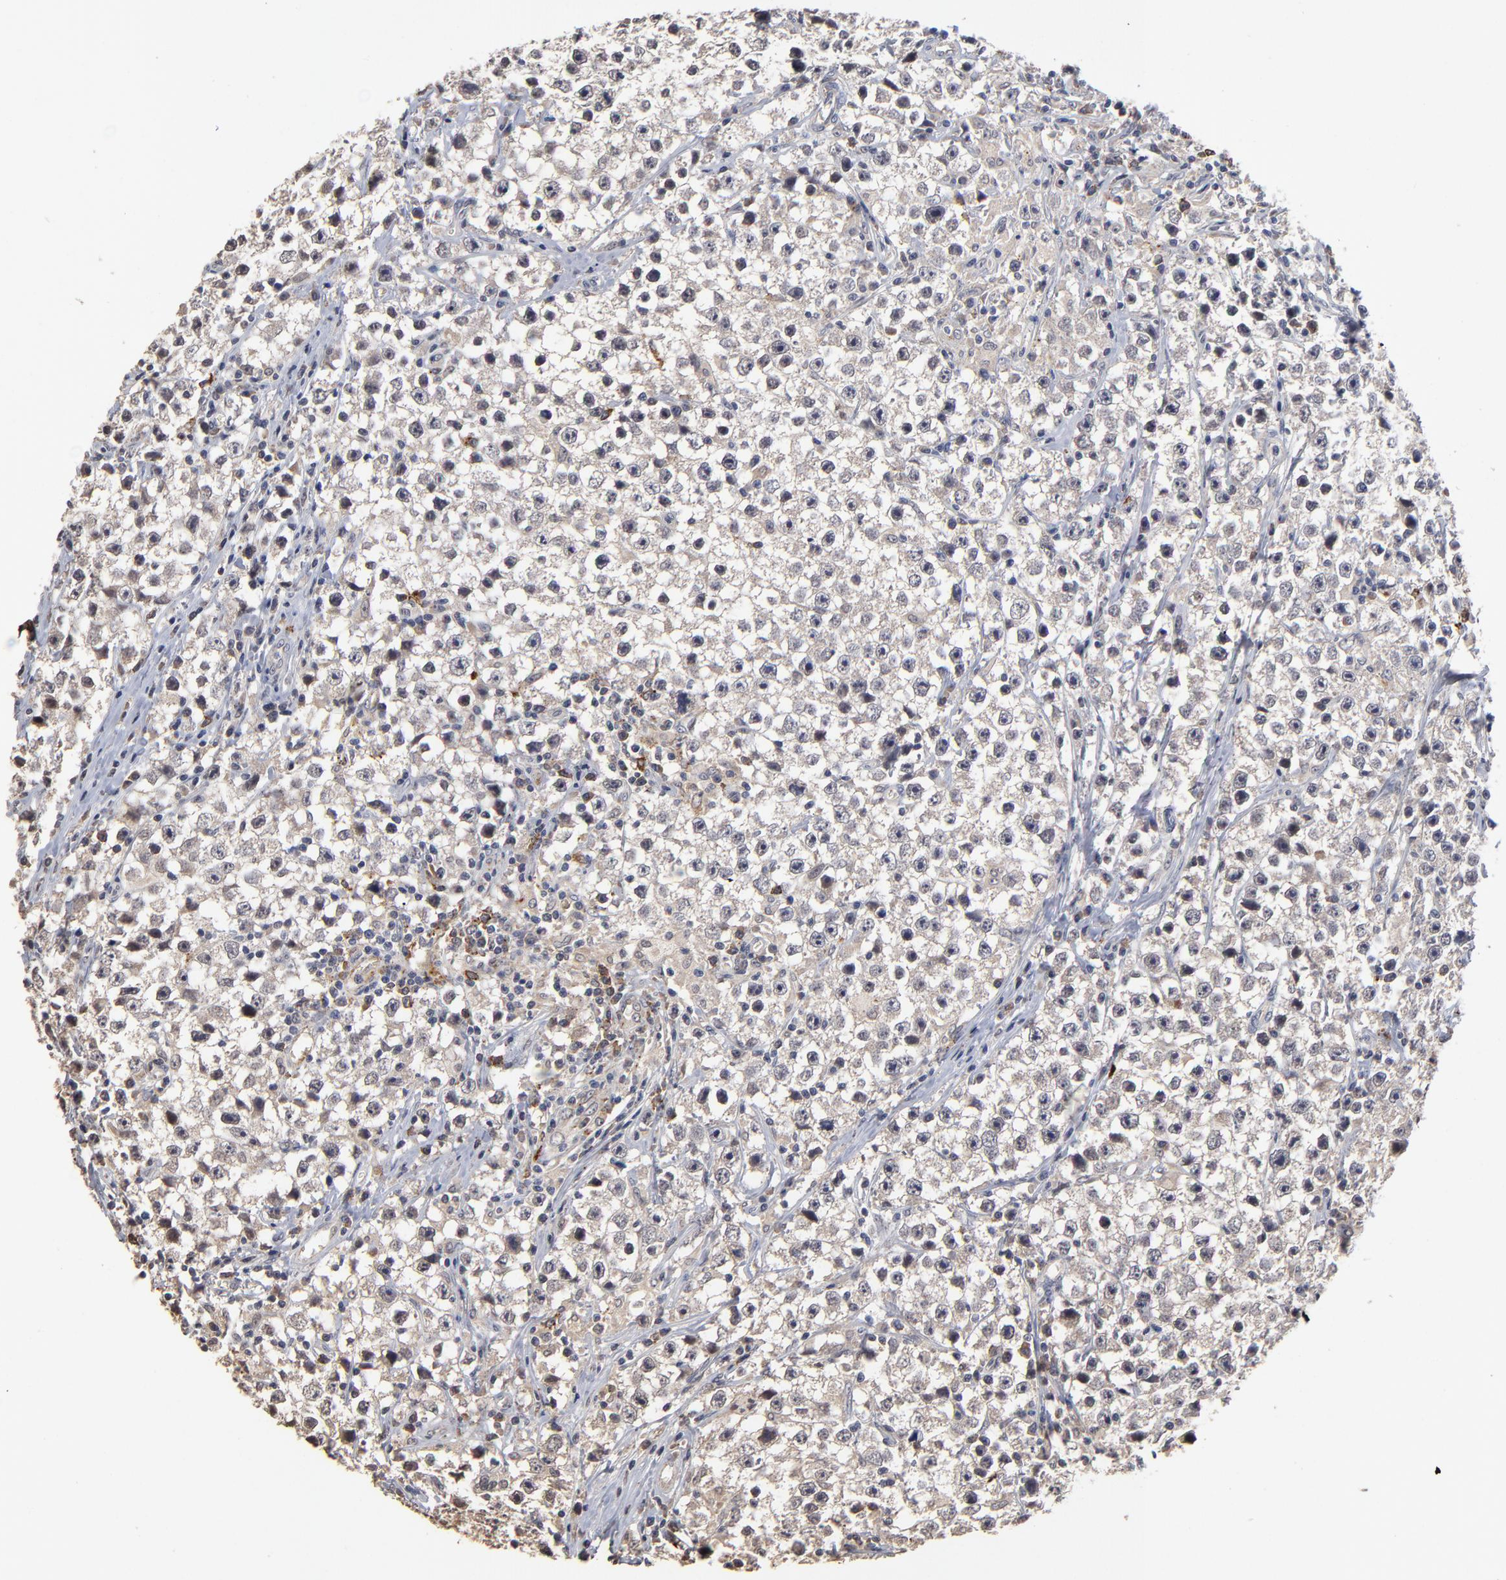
{"staining": {"intensity": "negative", "quantity": "none", "location": "none"}, "tissue": "testis cancer", "cell_type": "Tumor cells", "image_type": "cancer", "snomed": [{"axis": "morphology", "description": "Seminoma, NOS"}, {"axis": "topography", "description": "Testis"}], "caption": "Tumor cells are negative for brown protein staining in testis cancer.", "gene": "ASB8", "patient": {"sex": "male", "age": 35}}